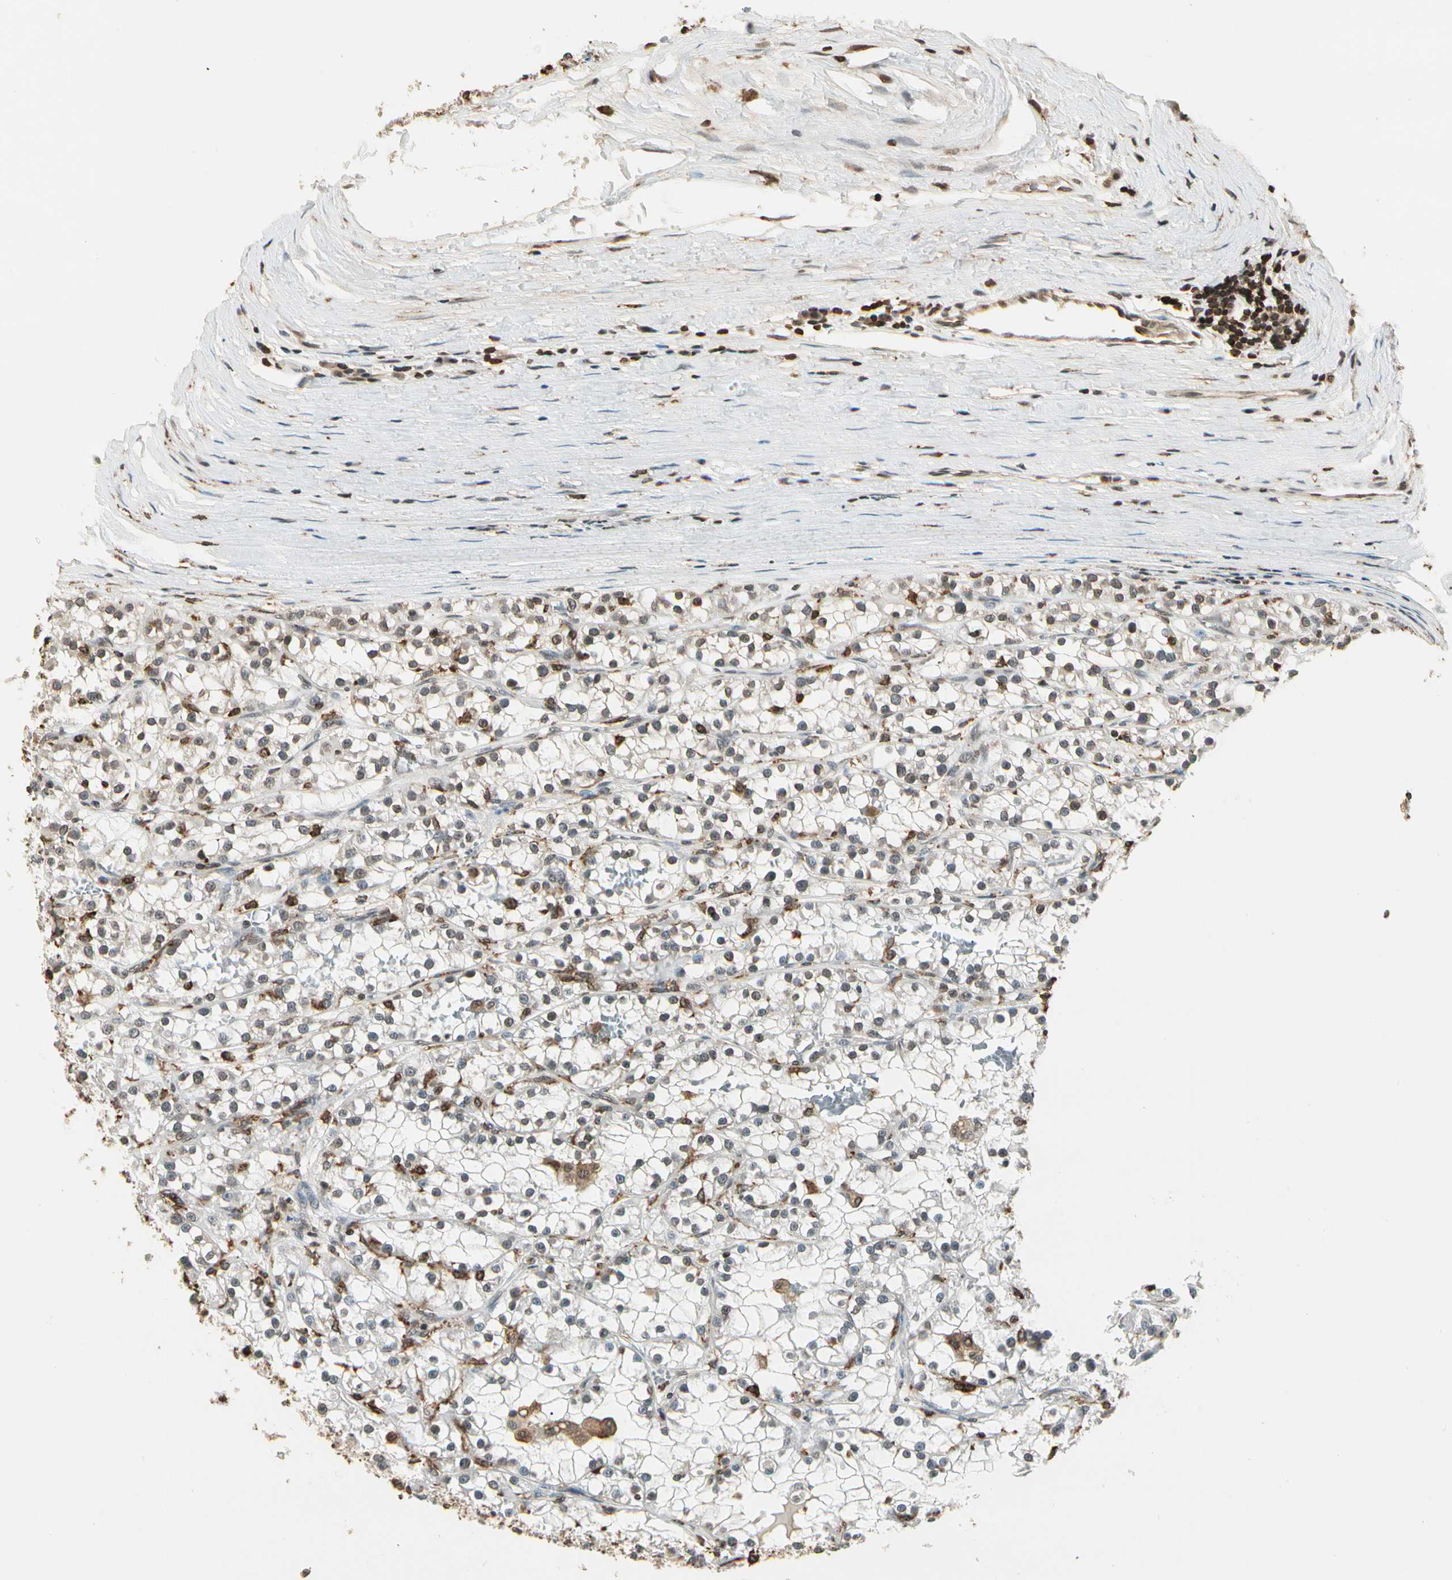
{"staining": {"intensity": "weak", "quantity": "25%-75%", "location": "nuclear"}, "tissue": "renal cancer", "cell_type": "Tumor cells", "image_type": "cancer", "snomed": [{"axis": "morphology", "description": "Adenocarcinoma, NOS"}, {"axis": "topography", "description": "Kidney"}], "caption": "DAB immunohistochemical staining of renal cancer (adenocarcinoma) shows weak nuclear protein positivity in about 25%-75% of tumor cells.", "gene": "FER", "patient": {"sex": "female", "age": 52}}